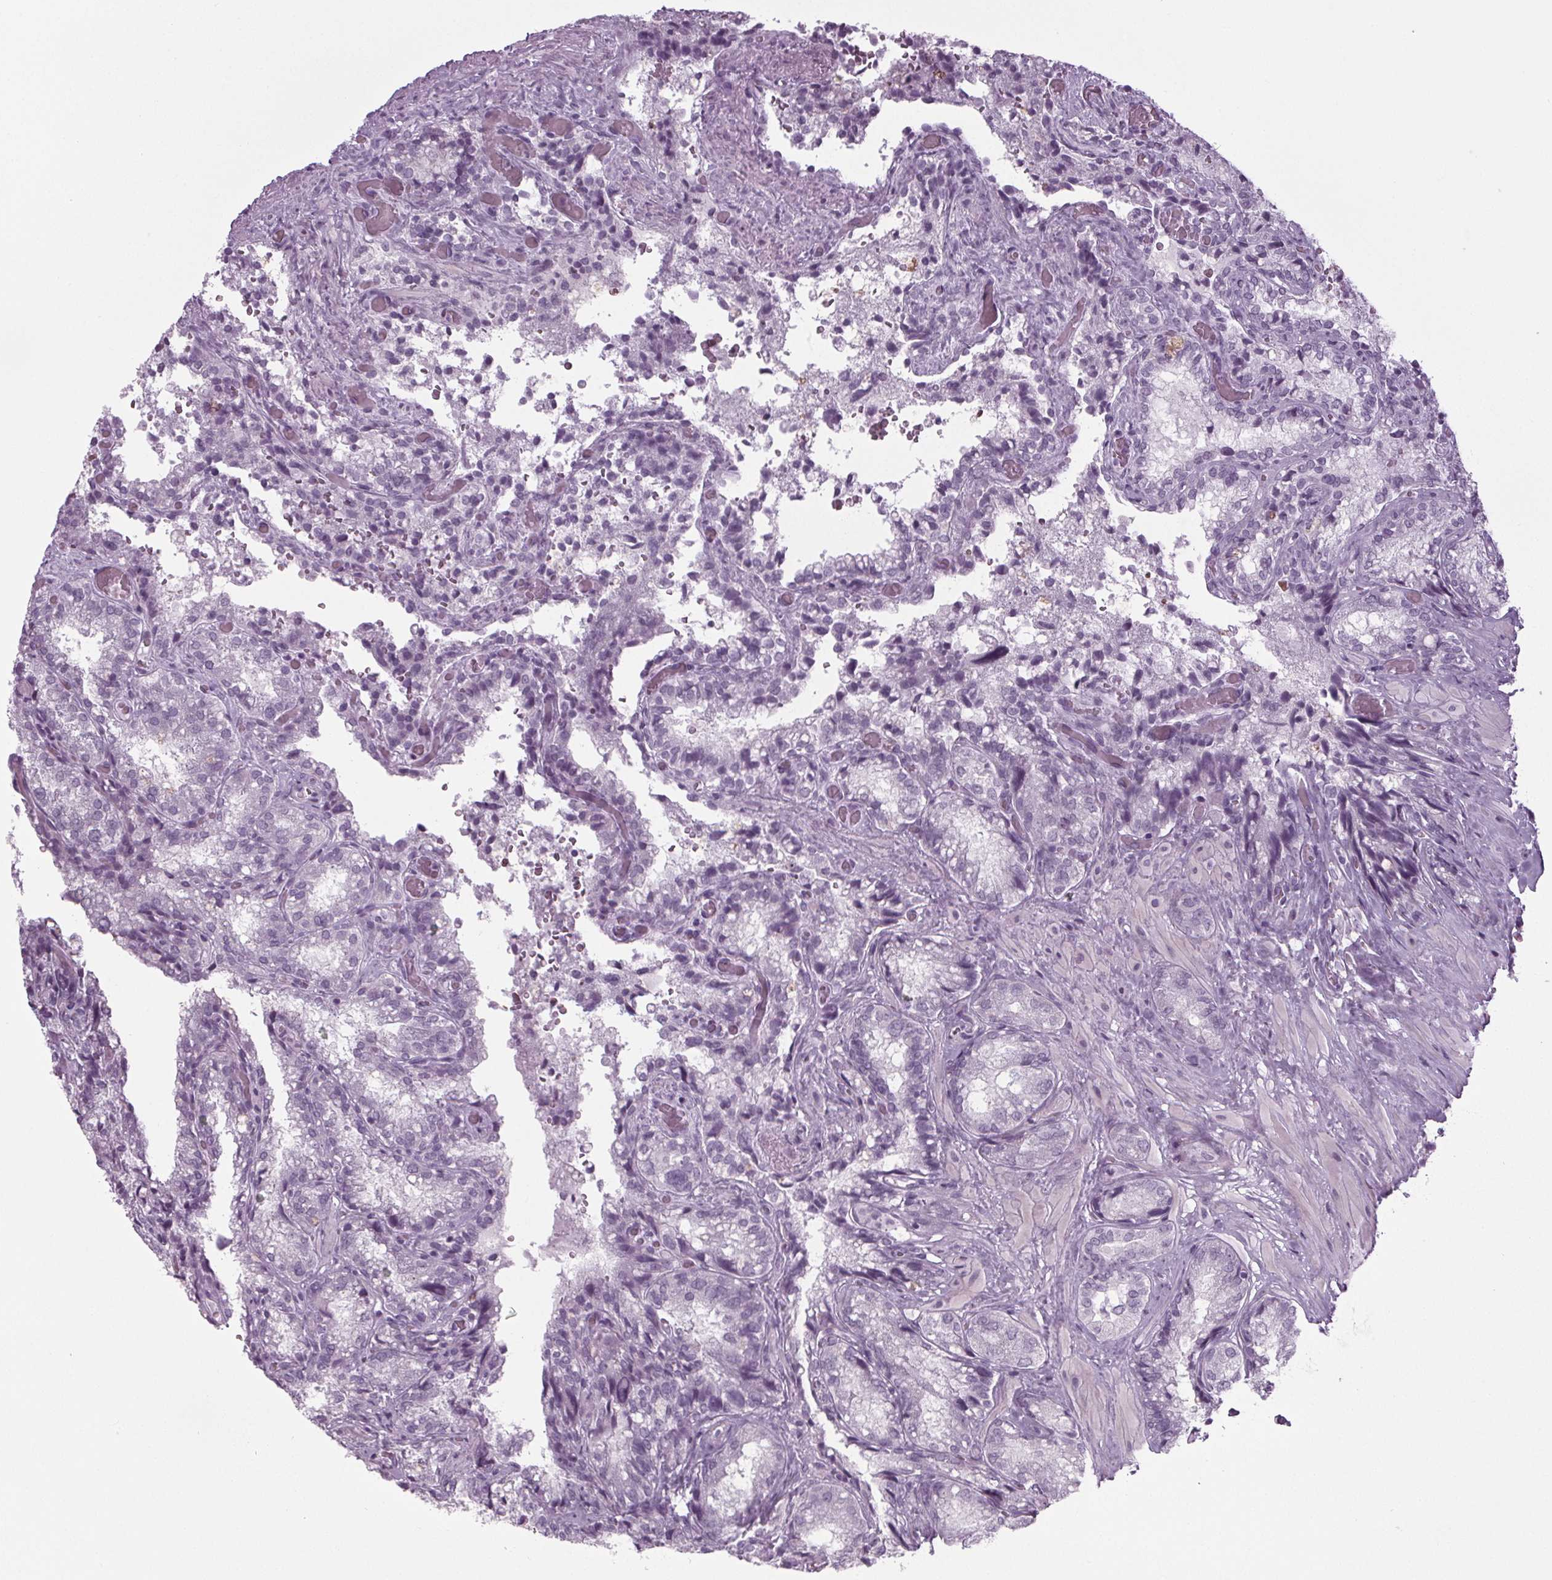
{"staining": {"intensity": "negative", "quantity": "none", "location": "none"}, "tissue": "seminal vesicle", "cell_type": "Glandular cells", "image_type": "normal", "snomed": [{"axis": "morphology", "description": "Normal tissue, NOS"}, {"axis": "topography", "description": "Seminal veicle"}], "caption": "Glandular cells are negative for protein expression in normal human seminal vesicle. (Immunohistochemistry, brightfield microscopy, high magnification).", "gene": "IGF2BP1", "patient": {"sex": "male", "age": 57}}